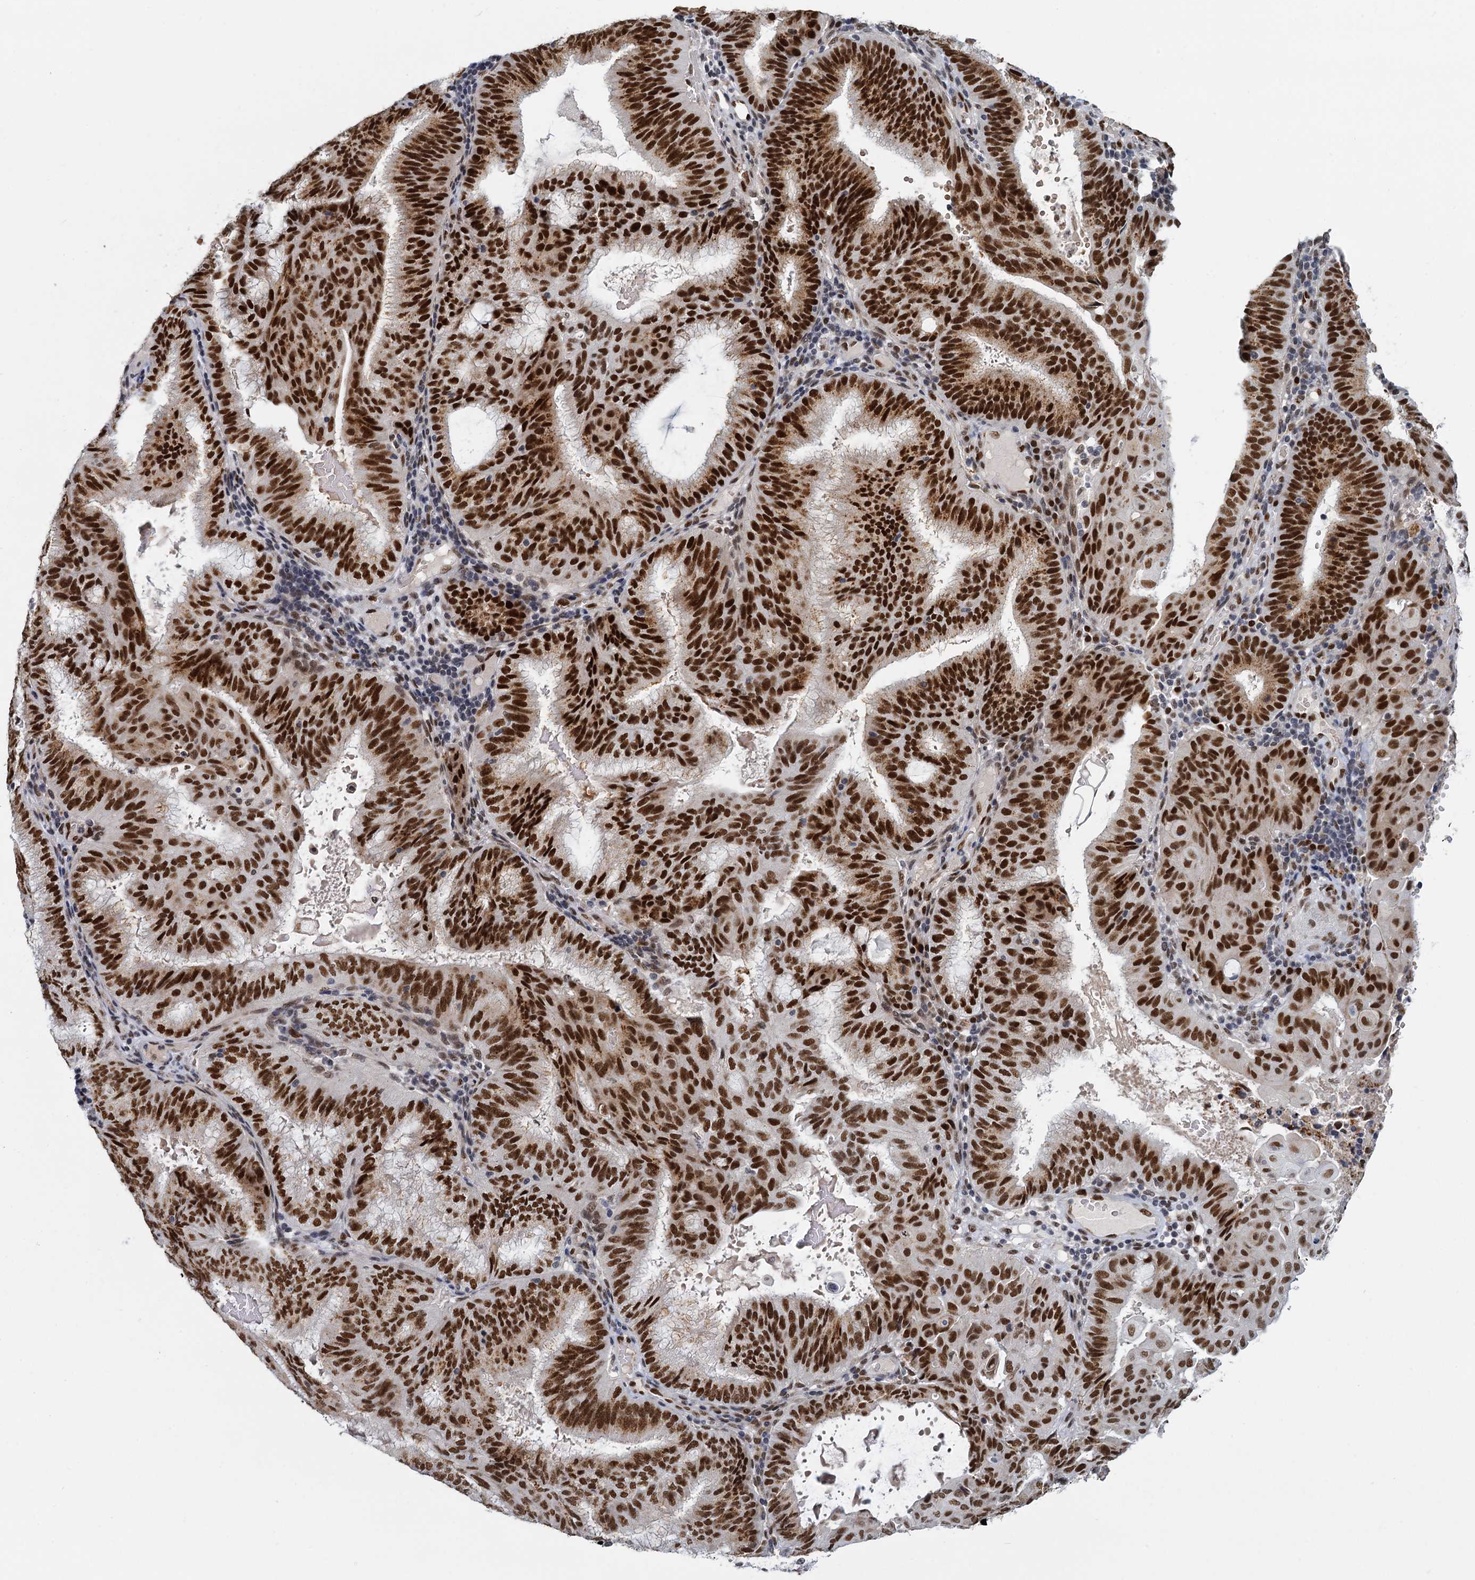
{"staining": {"intensity": "strong", "quantity": ">75%", "location": "nuclear"}, "tissue": "endometrial cancer", "cell_type": "Tumor cells", "image_type": "cancer", "snomed": [{"axis": "morphology", "description": "Adenocarcinoma, NOS"}, {"axis": "topography", "description": "Endometrium"}], "caption": "Immunohistochemical staining of endometrial adenocarcinoma demonstrates high levels of strong nuclear protein staining in approximately >75% of tumor cells.", "gene": "RPRD1A", "patient": {"sex": "female", "age": 49}}